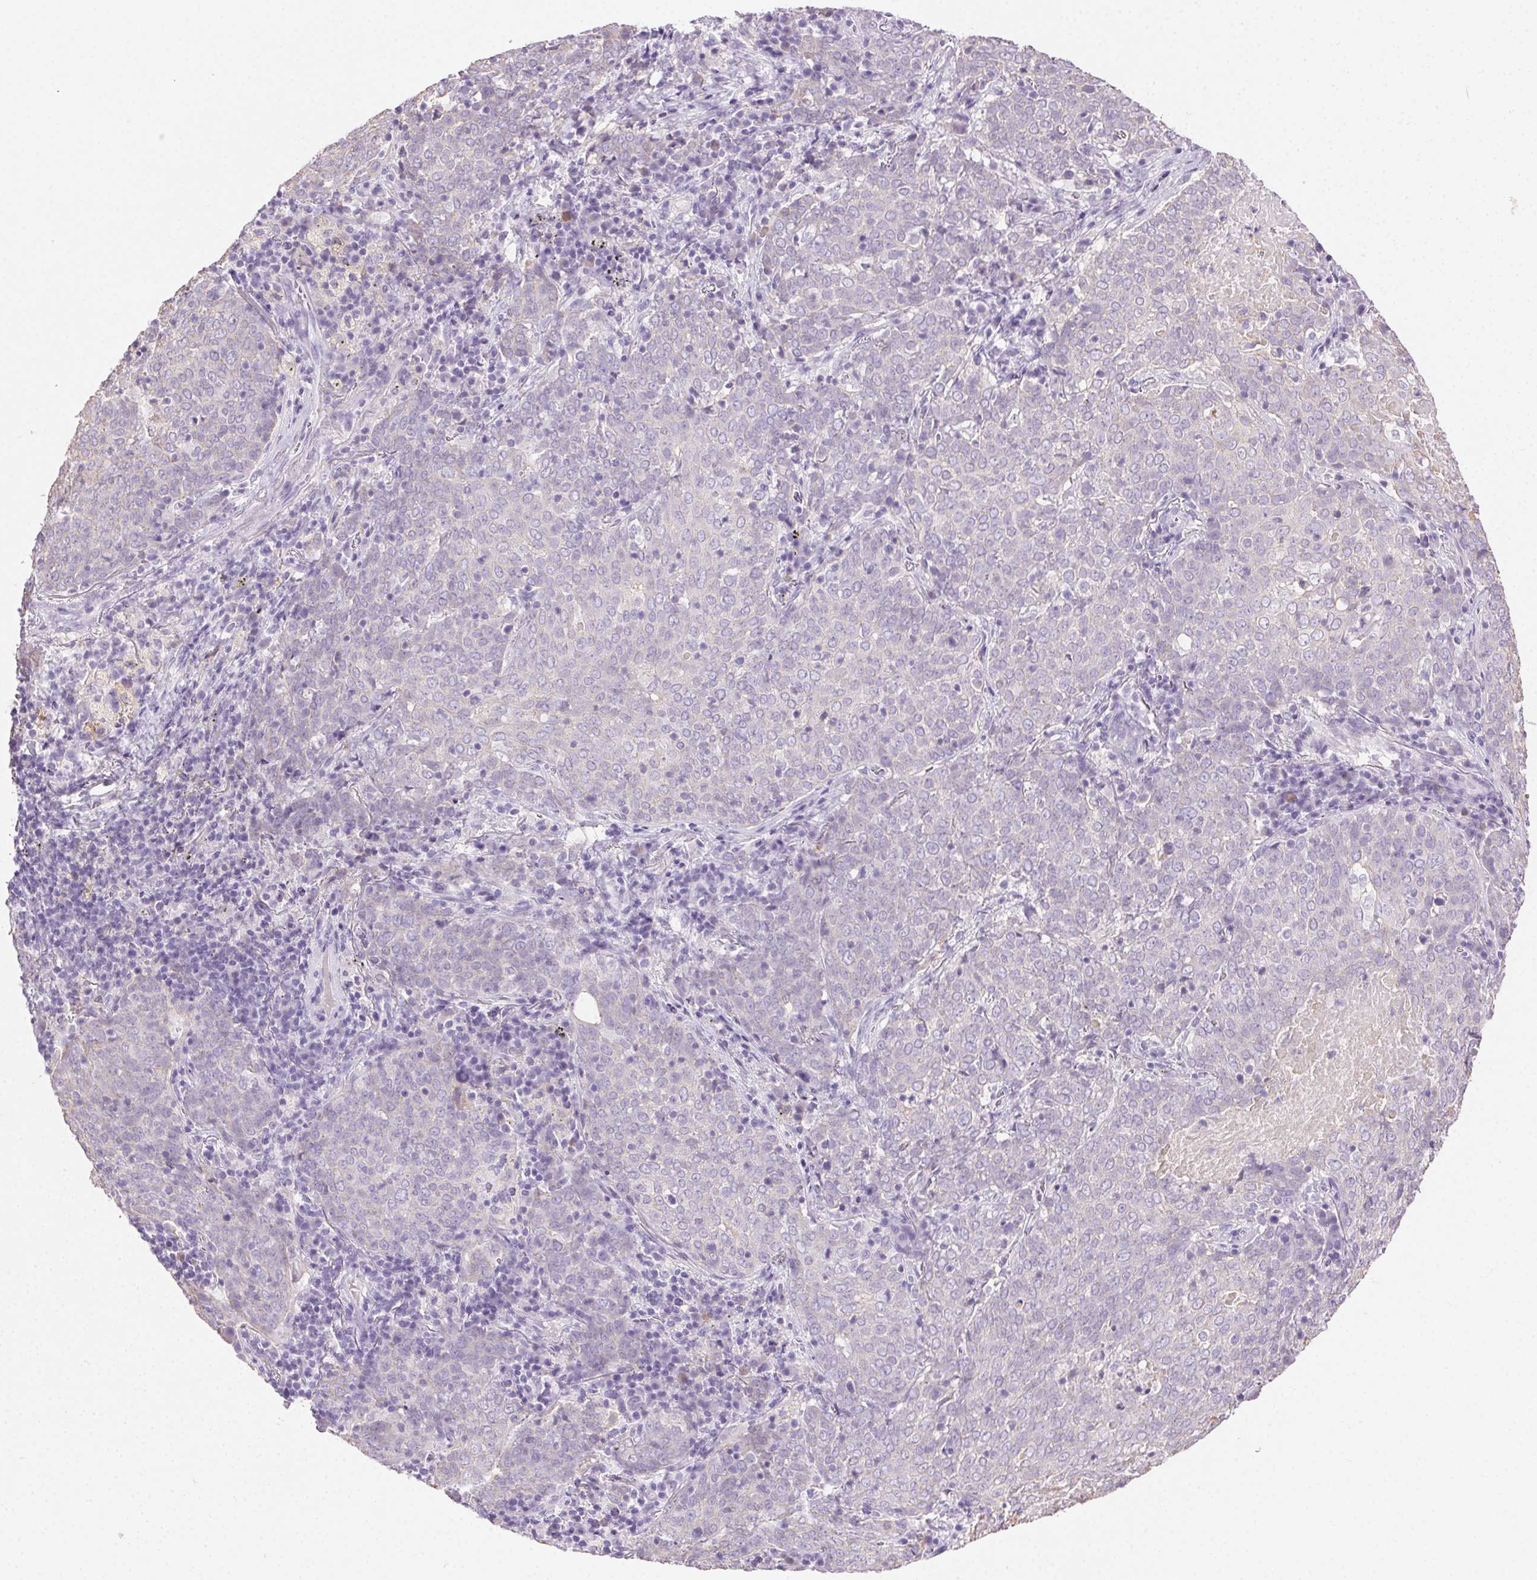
{"staining": {"intensity": "negative", "quantity": "none", "location": "none"}, "tissue": "lung cancer", "cell_type": "Tumor cells", "image_type": "cancer", "snomed": [{"axis": "morphology", "description": "Squamous cell carcinoma, NOS"}, {"axis": "topography", "description": "Lung"}], "caption": "Immunohistochemistry (IHC) image of human squamous cell carcinoma (lung) stained for a protein (brown), which shows no staining in tumor cells. (DAB (3,3'-diaminobenzidine) immunohistochemistry with hematoxylin counter stain).", "gene": "CLDN10", "patient": {"sex": "male", "age": 82}}